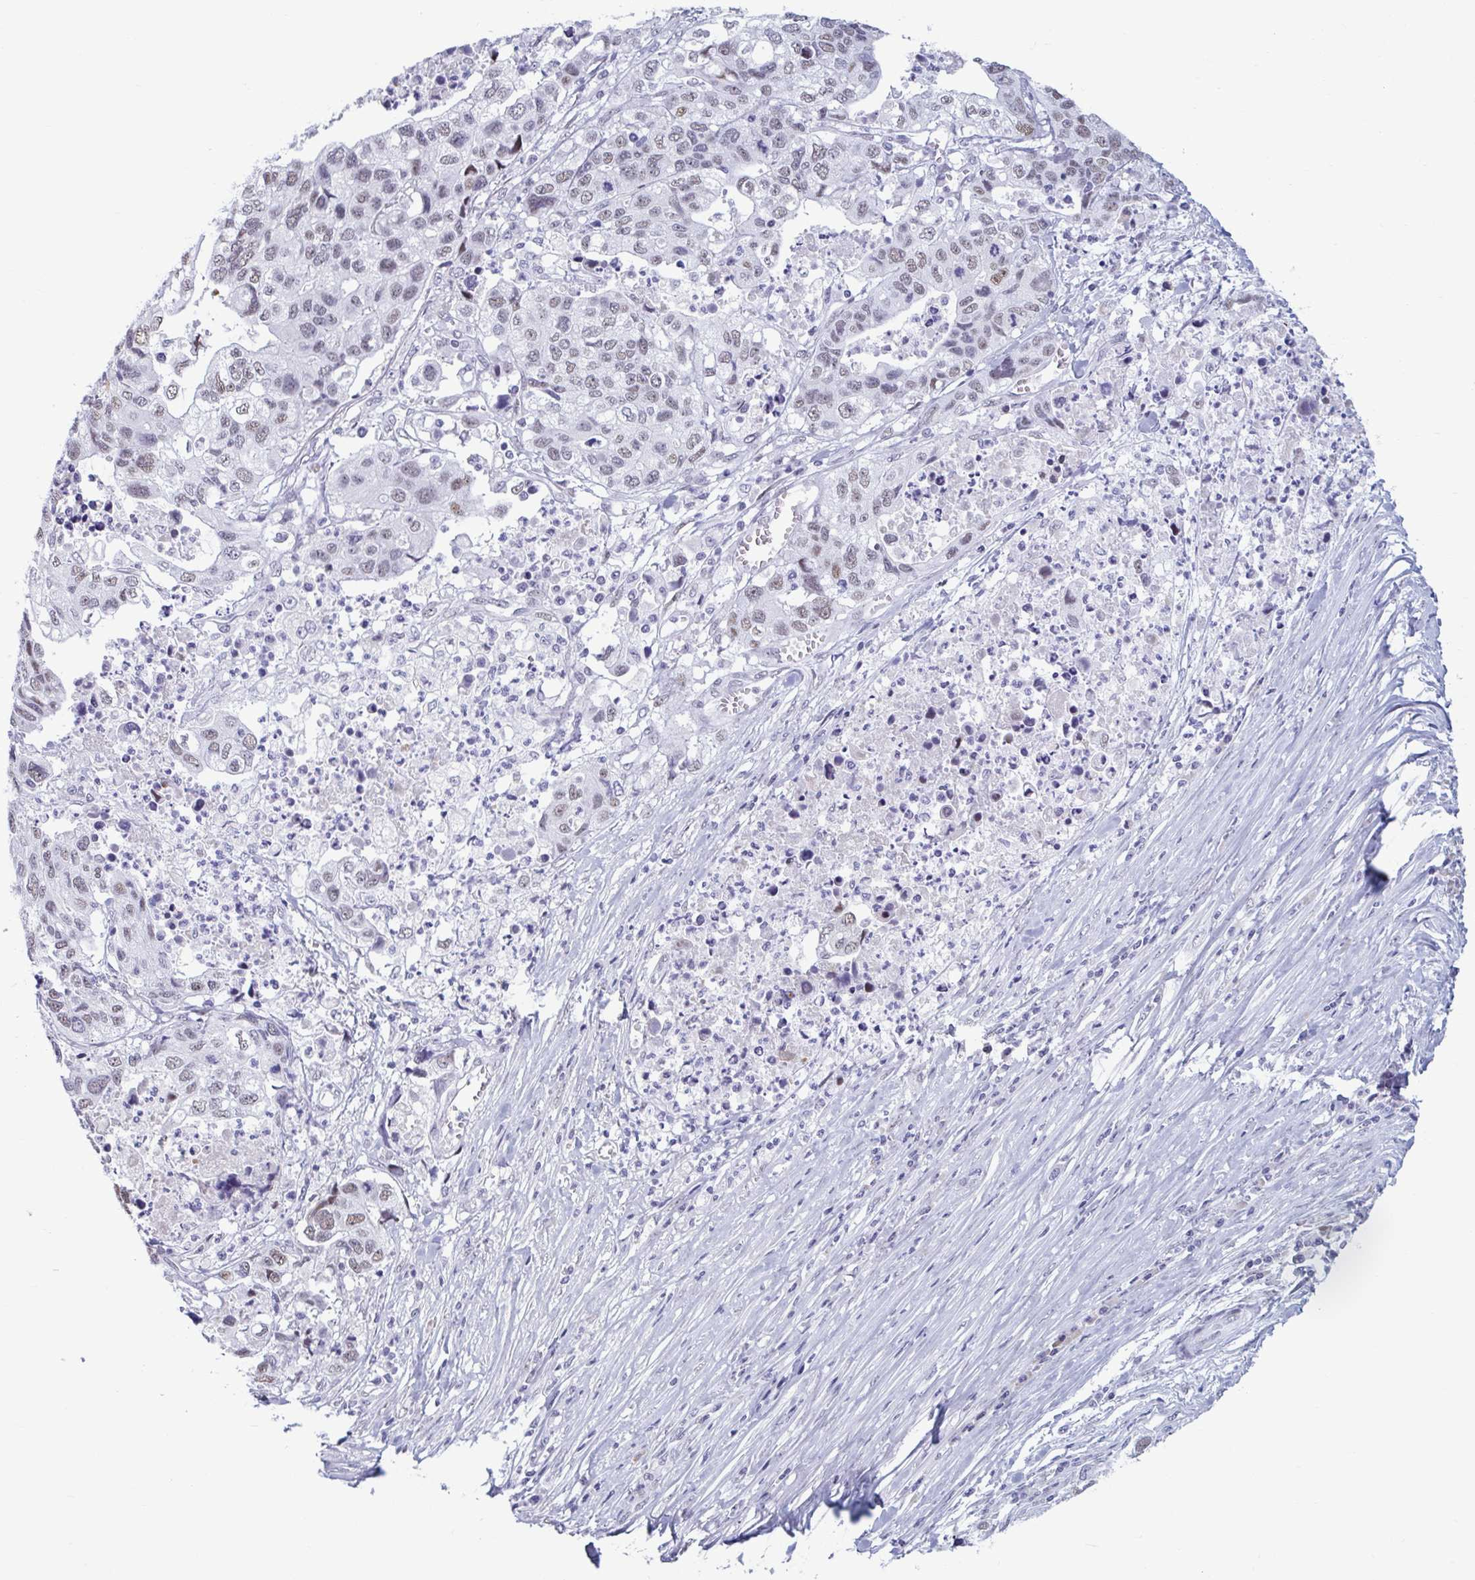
{"staining": {"intensity": "weak", "quantity": "25%-75%", "location": "nuclear"}, "tissue": "stomach cancer", "cell_type": "Tumor cells", "image_type": "cancer", "snomed": [{"axis": "morphology", "description": "Adenocarcinoma, NOS"}, {"axis": "topography", "description": "Stomach, upper"}], "caption": "Immunohistochemistry (IHC) of stomach cancer (adenocarcinoma) displays low levels of weak nuclear positivity in about 25%-75% of tumor cells.", "gene": "MSMB", "patient": {"sex": "female", "age": 67}}